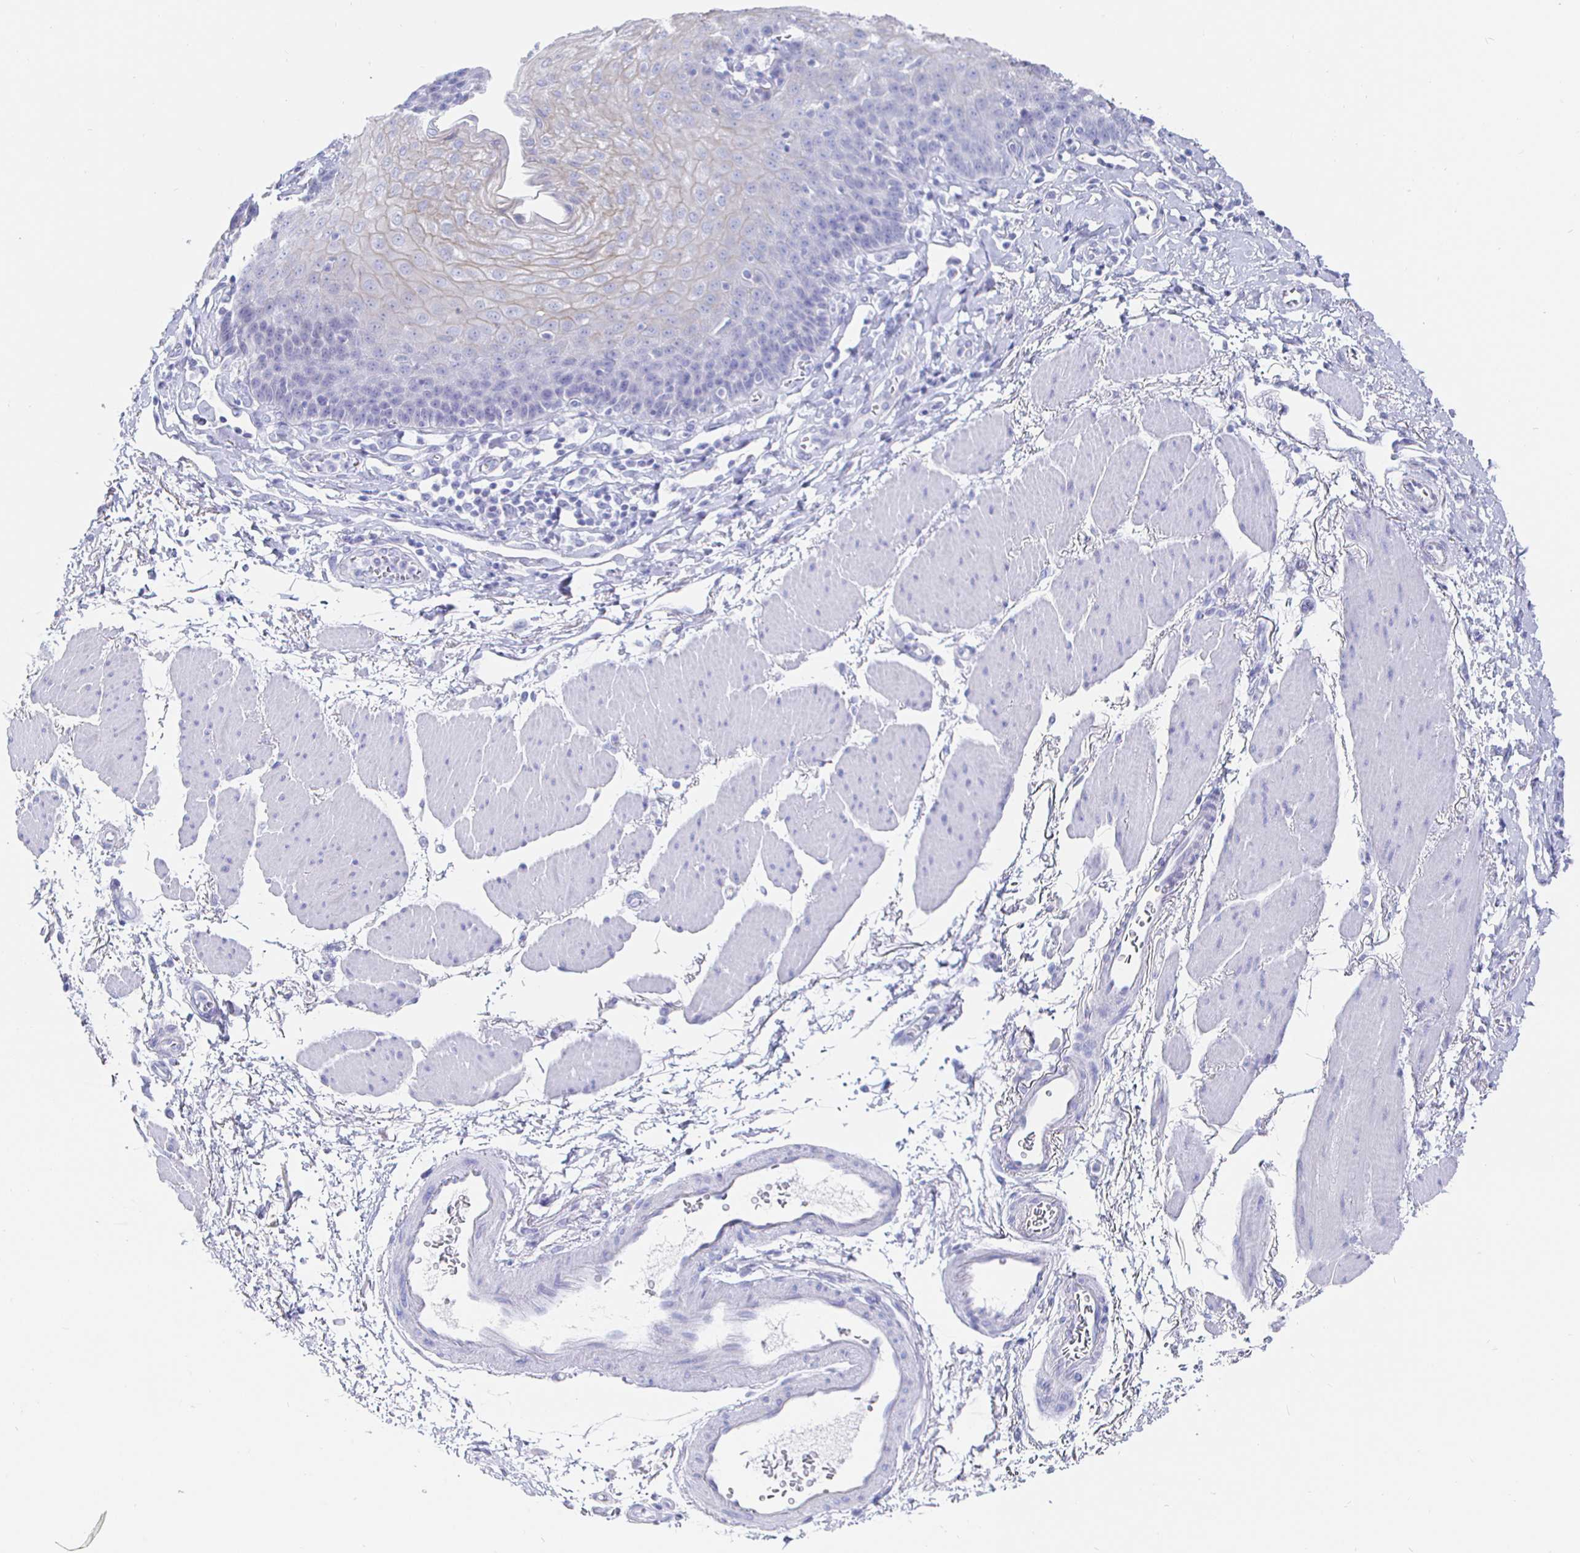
{"staining": {"intensity": "weak", "quantity": "<25%", "location": "cytoplasmic/membranous"}, "tissue": "esophagus", "cell_type": "Squamous epithelial cells", "image_type": "normal", "snomed": [{"axis": "morphology", "description": "Normal tissue, NOS"}, {"axis": "topography", "description": "Esophagus"}], "caption": "IHC photomicrograph of unremarkable esophagus: esophagus stained with DAB displays no significant protein staining in squamous epithelial cells.", "gene": "CLCA1", "patient": {"sex": "female", "age": 81}}